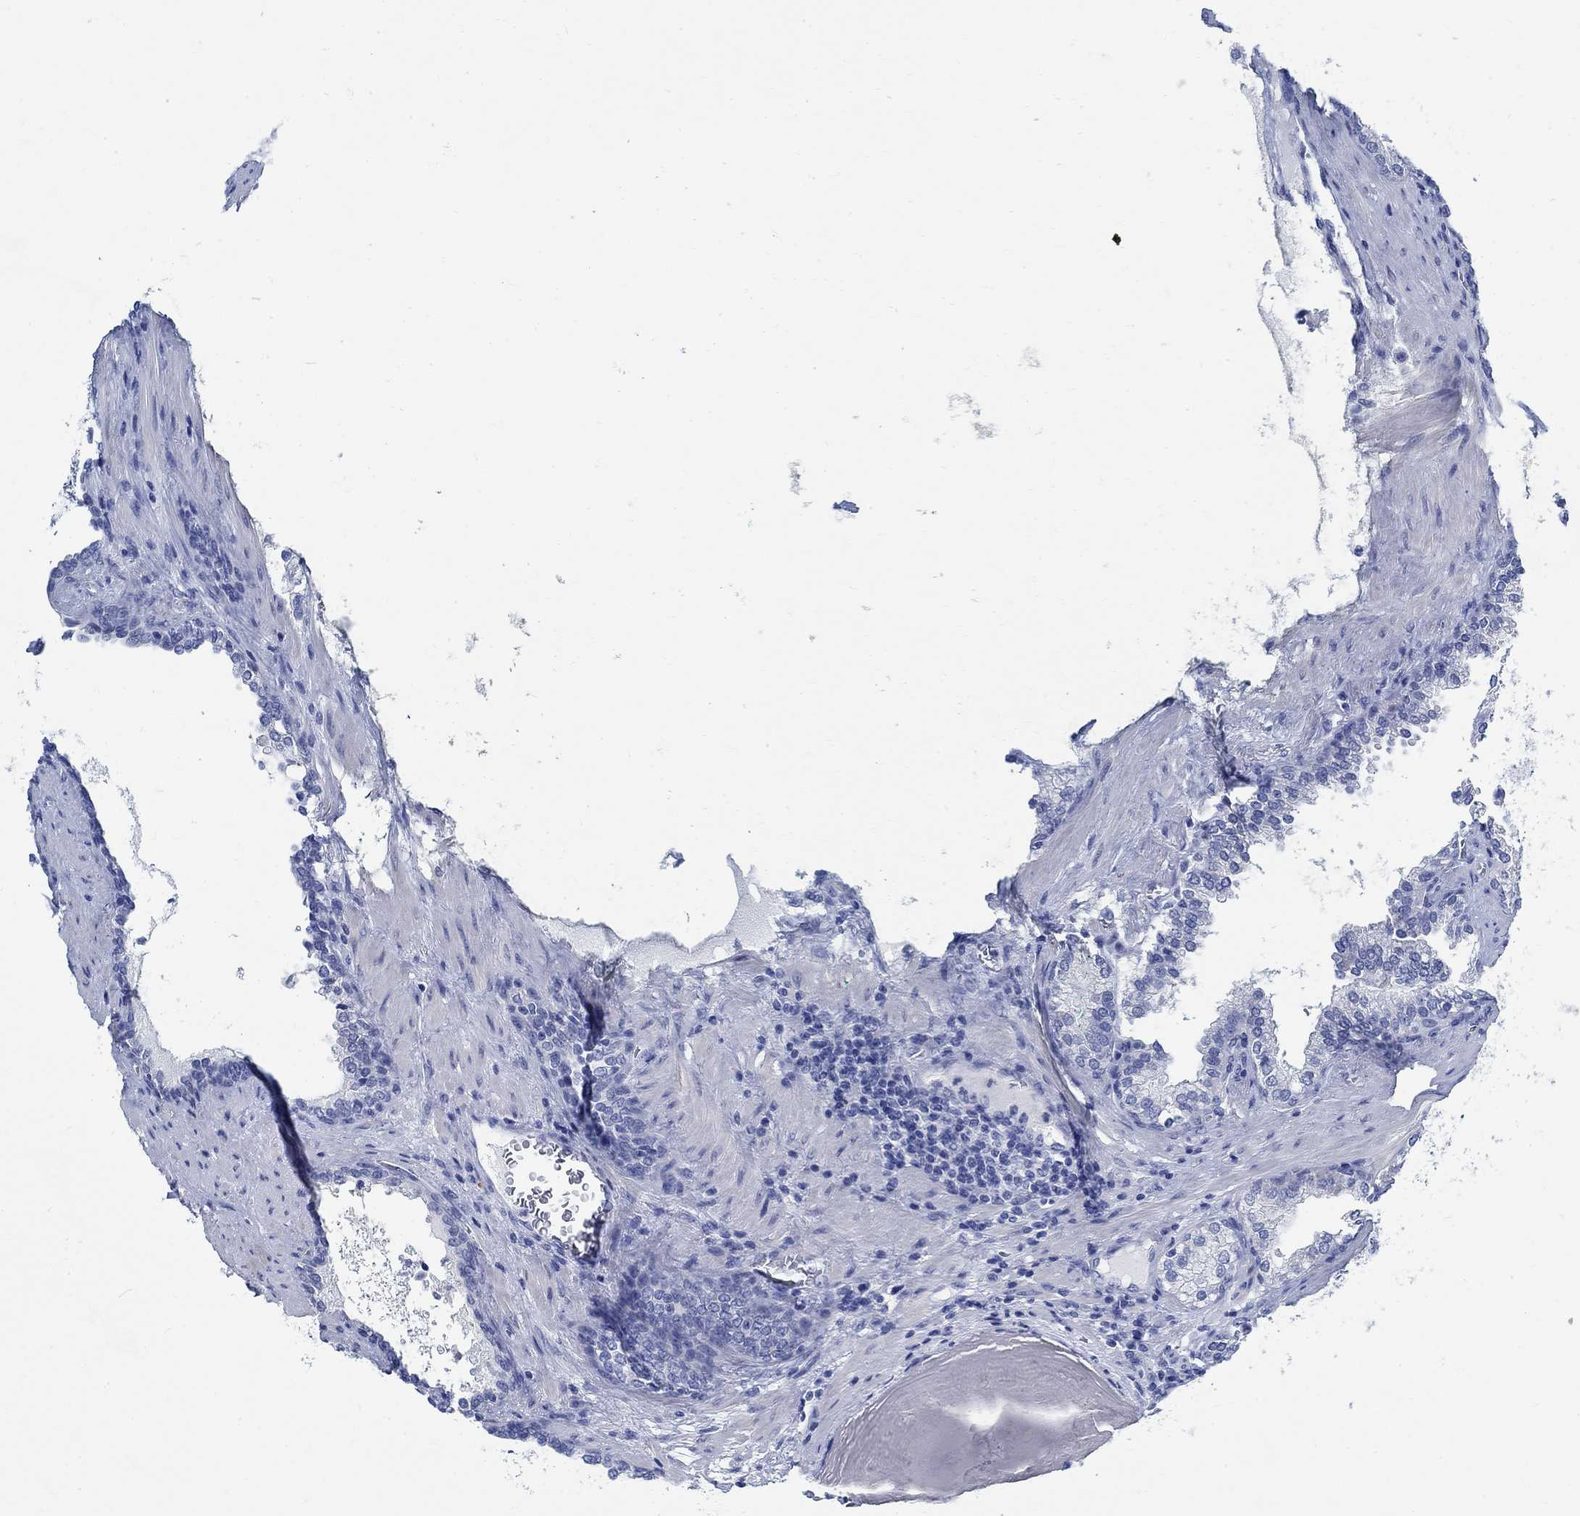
{"staining": {"intensity": "negative", "quantity": "none", "location": "none"}, "tissue": "prostate cancer", "cell_type": "Tumor cells", "image_type": "cancer", "snomed": [{"axis": "morphology", "description": "Adenocarcinoma, Low grade"}, {"axis": "topography", "description": "Prostate"}], "caption": "The immunohistochemistry (IHC) image has no significant positivity in tumor cells of low-grade adenocarcinoma (prostate) tissue.", "gene": "RBM20", "patient": {"sex": "male", "age": 60}}